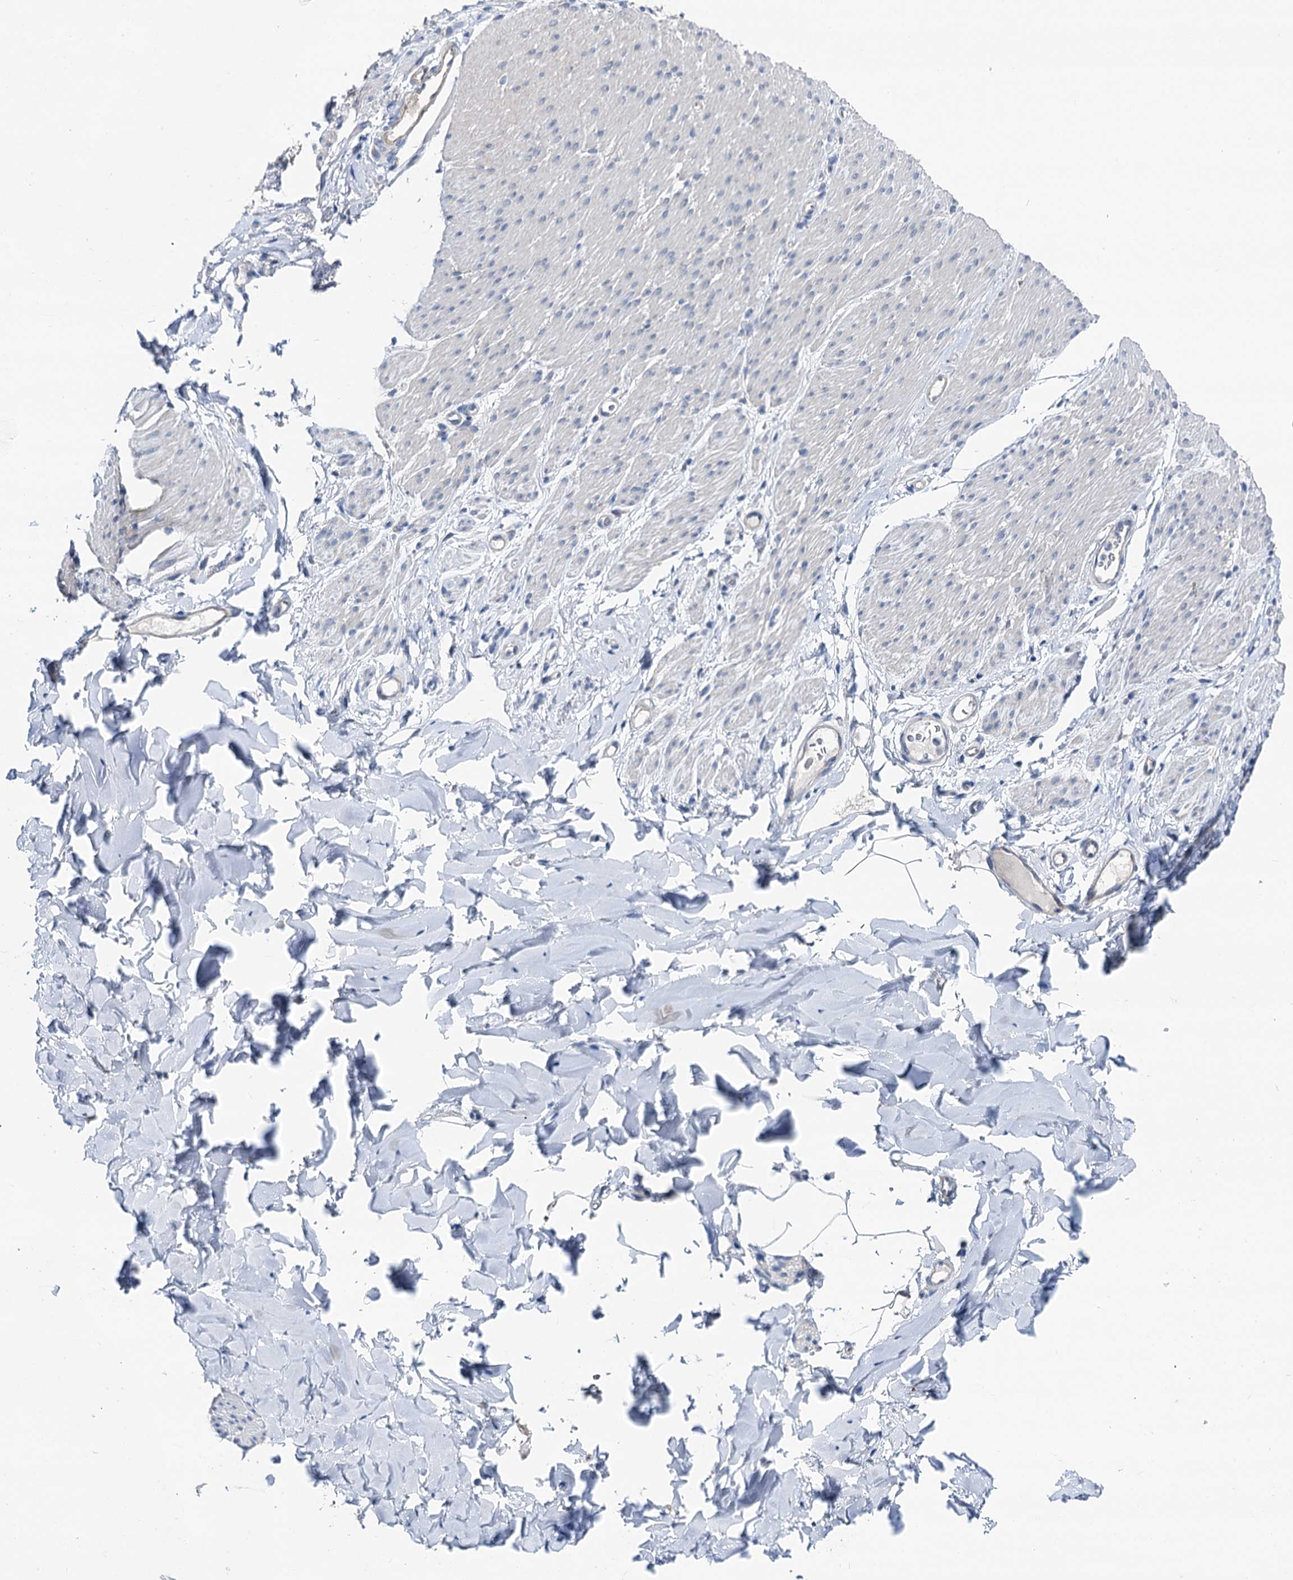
{"staining": {"intensity": "negative", "quantity": "none", "location": "none"}, "tissue": "adipose tissue", "cell_type": "Adipocytes", "image_type": "normal", "snomed": [{"axis": "morphology", "description": "Normal tissue, NOS"}, {"axis": "topography", "description": "Colon"}, {"axis": "topography", "description": "Peripheral nerve tissue"}], "caption": "Unremarkable adipose tissue was stained to show a protein in brown. There is no significant expression in adipocytes. The staining was performed using DAB to visualize the protein expression in brown, while the nuclei were stained in blue with hematoxylin (Magnification: 20x).", "gene": "SHROOM1", "patient": {"sex": "female", "age": 61}}